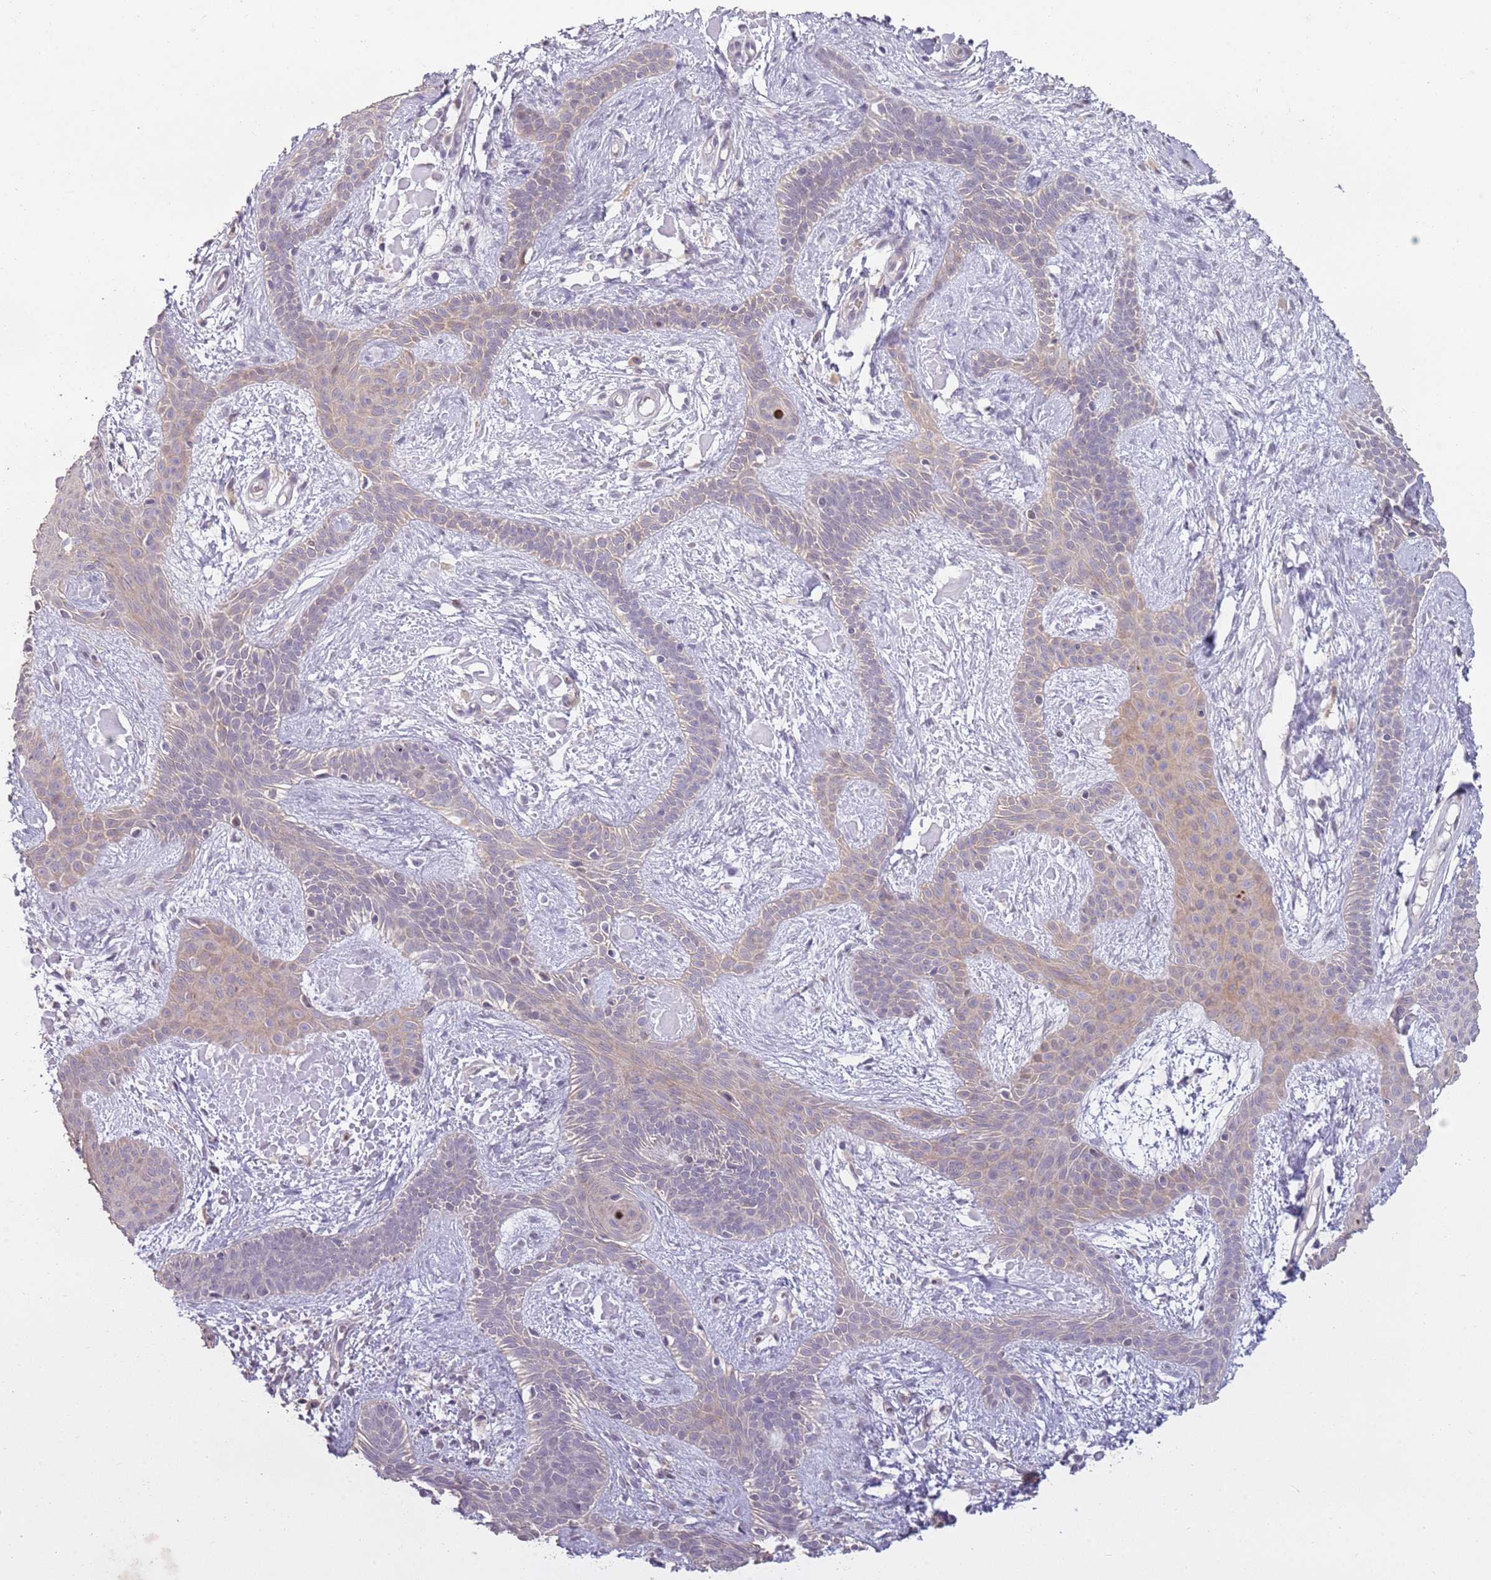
{"staining": {"intensity": "weak", "quantity": "<25%", "location": "cytoplasmic/membranous"}, "tissue": "skin cancer", "cell_type": "Tumor cells", "image_type": "cancer", "snomed": [{"axis": "morphology", "description": "Basal cell carcinoma"}, {"axis": "topography", "description": "Skin"}], "caption": "Skin cancer (basal cell carcinoma) stained for a protein using immunohistochemistry (IHC) exhibits no staining tumor cells.", "gene": "TEKT4", "patient": {"sex": "male", "age": 78}}